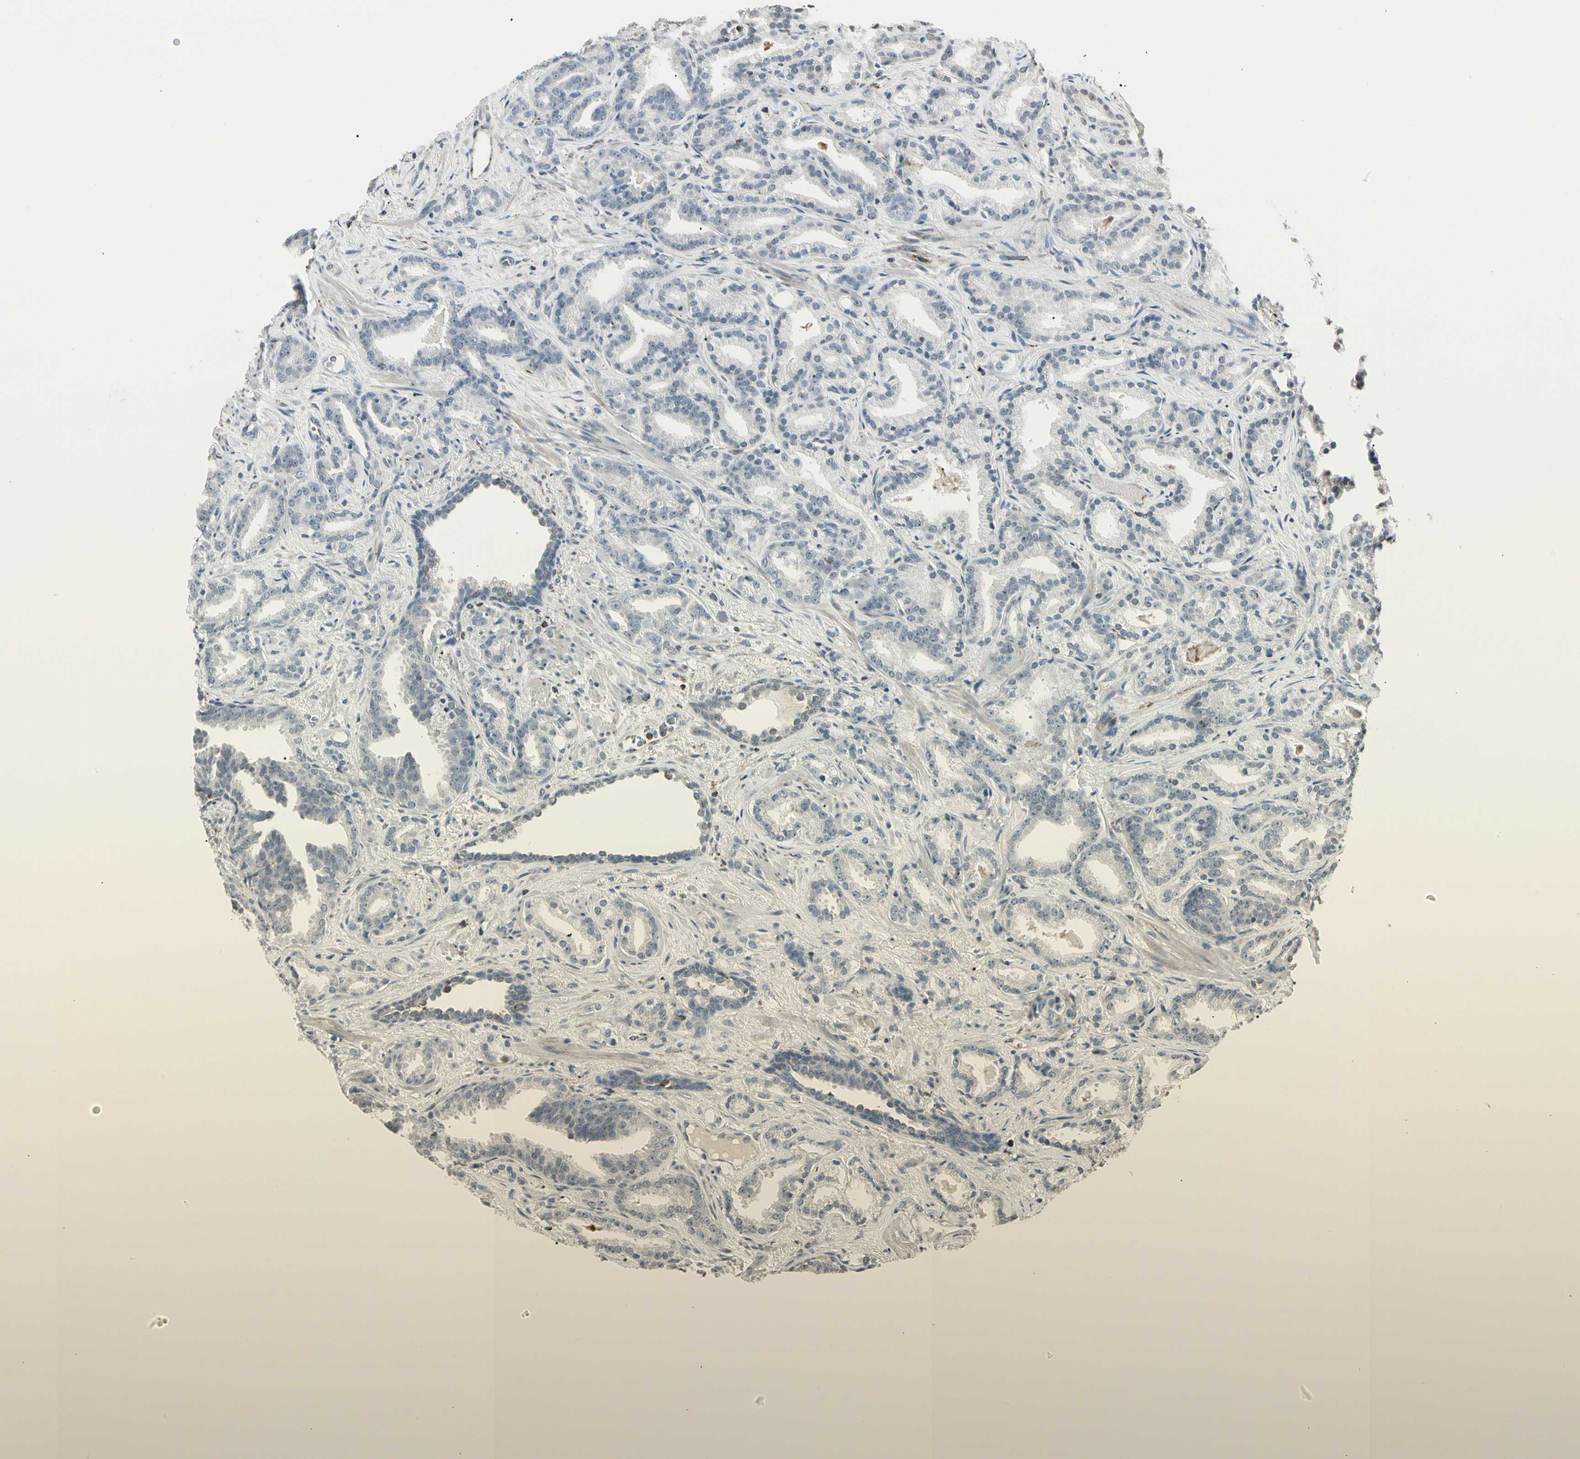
{"staining": {"intensity": "negative", "quantity": "none", "location": "none"}, "tissue": "prostate cancer", "cell_type": "Tumor cells", "image_type": "cancer", "snomed": [{"axis": "morphology", "description": "Adenocarcinoma, Low grade"}, {"axis": "topography", "description": "Prostate"}], "caption": "IHC image of neoplastic tissue: human prostate adenocarcinoma (low-grade) stained with DAB shows no significant protein expression in tumor cells.", "gene": "TMEM176A", "patient": {"sex": "male", "age": 63}}